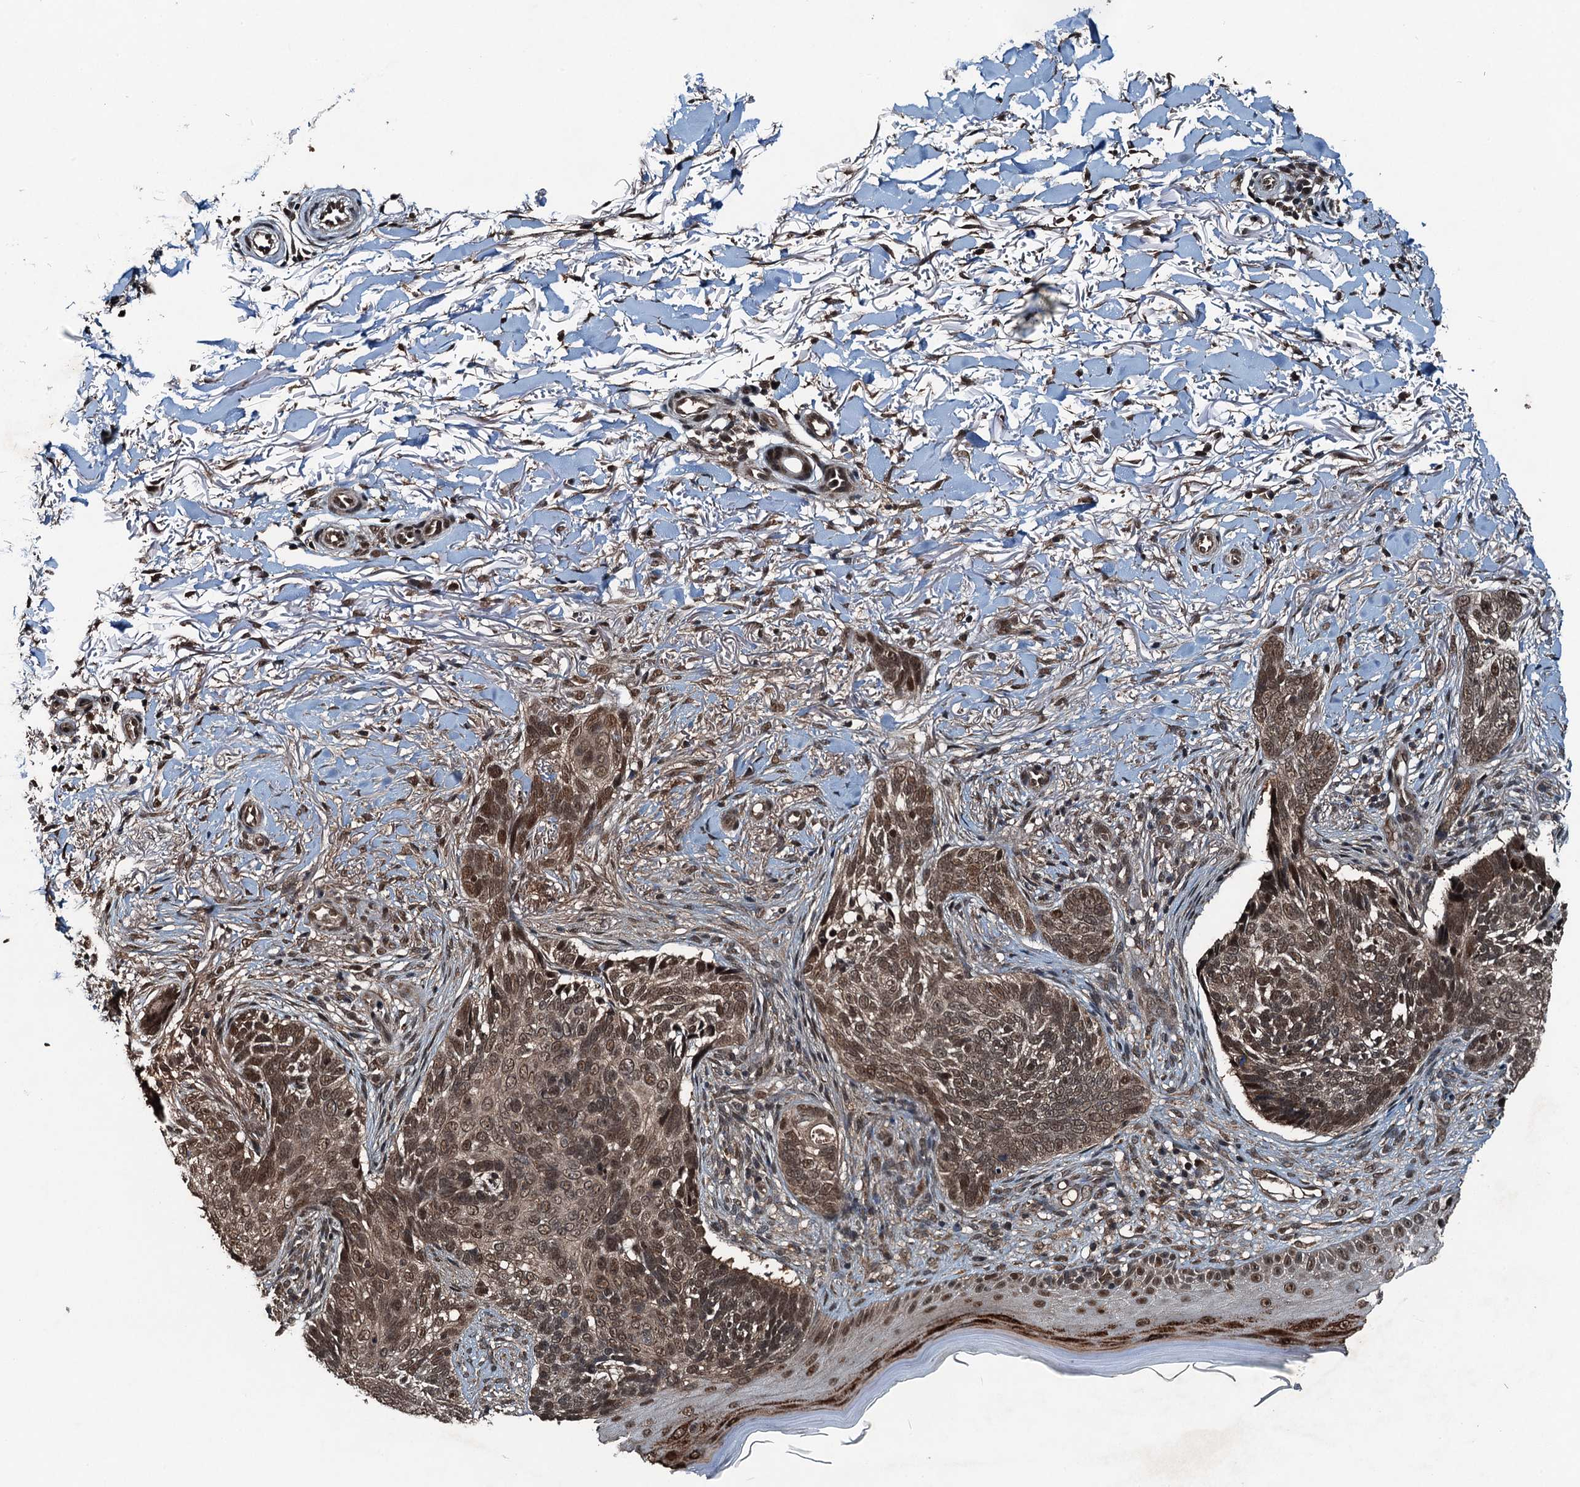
{"staining": {"intensity": "moderate", "quantity": ">75%", "location": "nuclear"}, "tissue": "skin cancer", "cell_type": "Tumor cells", "image_type": "cancer", "snomed": [{"axis": "morphology", "description": "Normal tissue, NOS"}, {"axis": "morphology", "description": "Basal cell carcinoma"}, {"axis": "topography", "description": "Skin"}], "caption": "The histopathology image shows staining of skin basal cell carcinoma, revealing moderate nuclear protein staining (brown color) within tumor cells.", "gene": "UBXN6", "patient": {"sex": "female", "age": 67}}